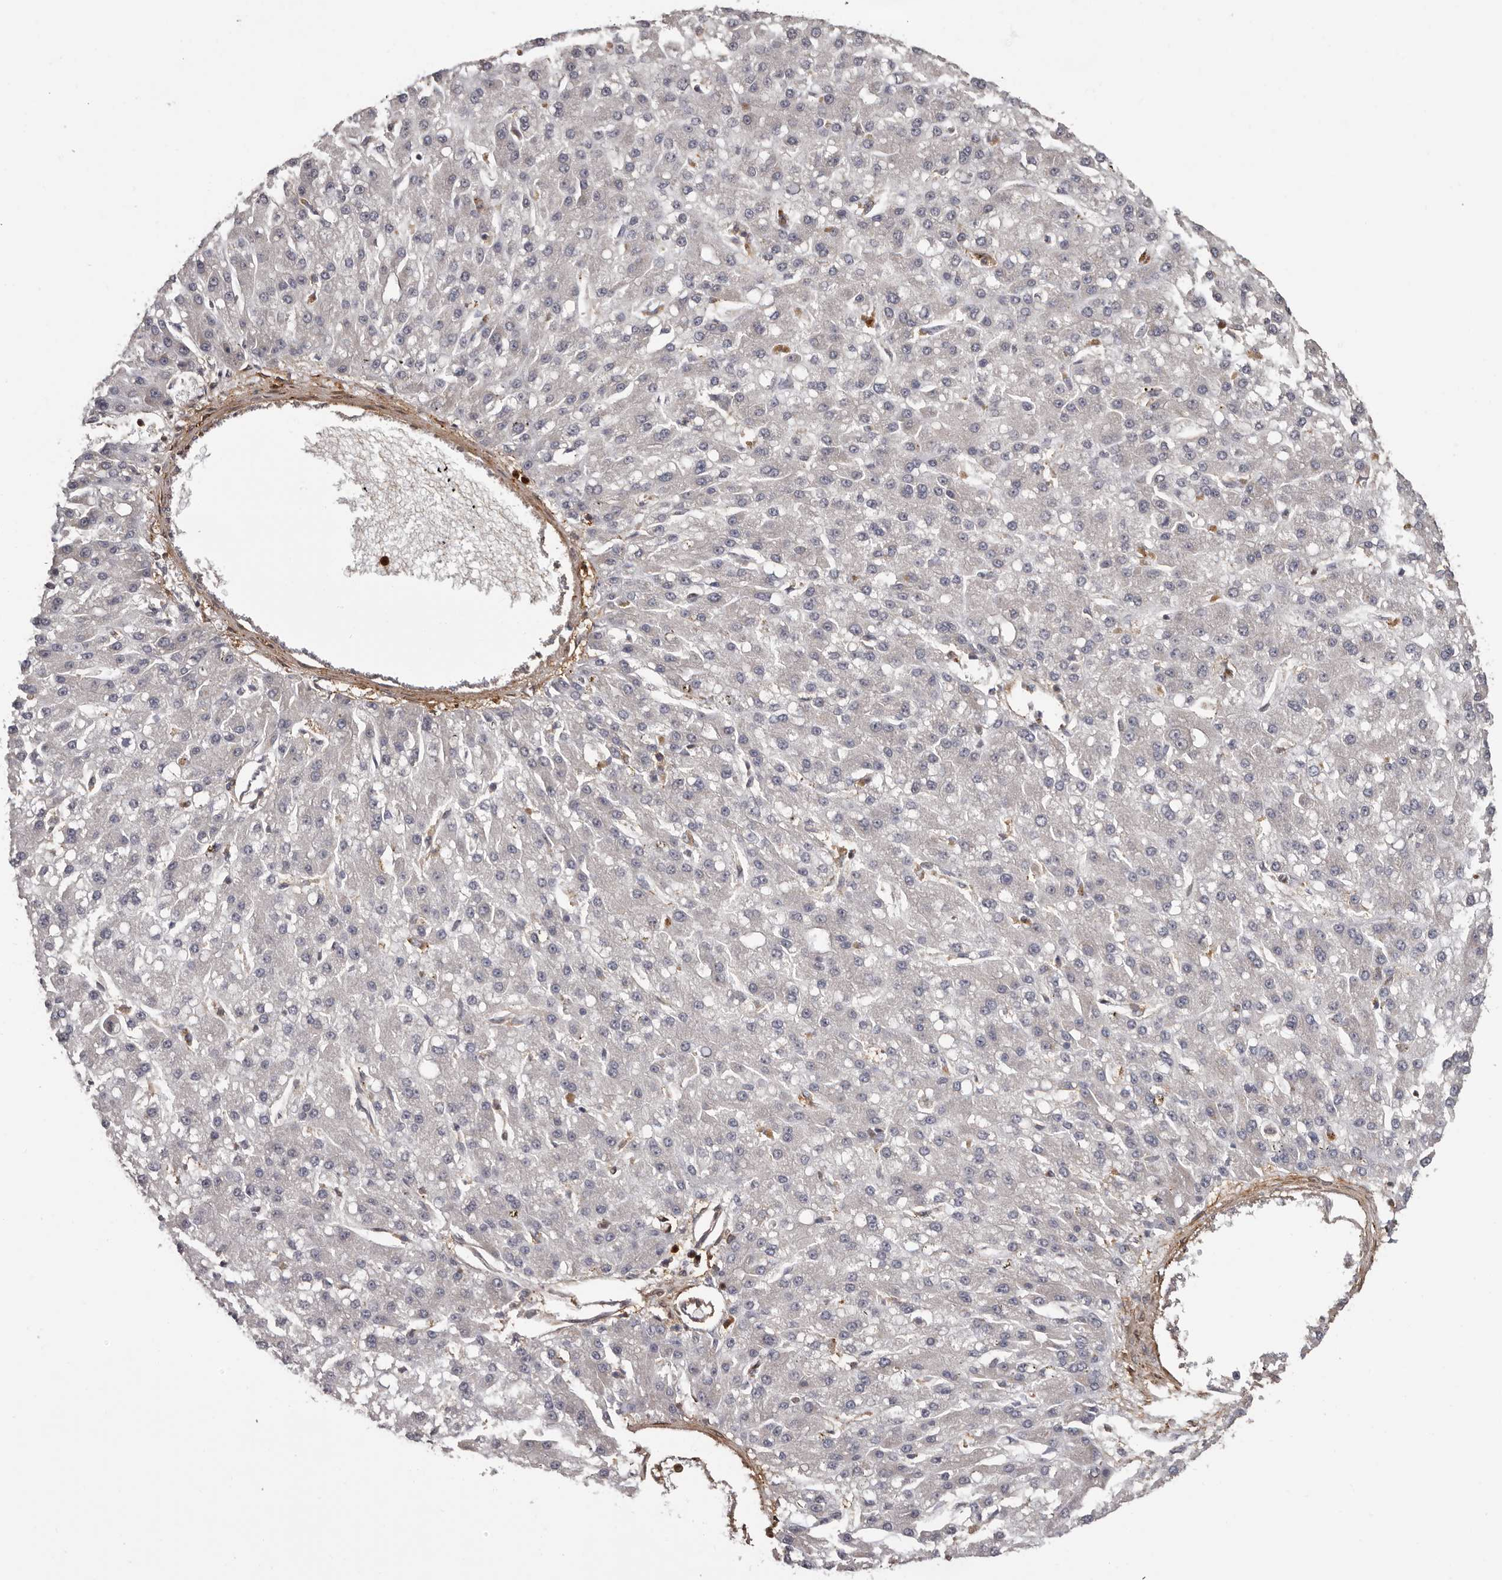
{"staining": {"intensity": "negative", "quantity": "none", "location": "none"}, "tissue": "liver cancer", "cell_type": "Tumor cells", "image_type": "cancer", "snomed": [{"axis": "morphology", "description": "Carcinoma, Hepatocellular, NOS"}, {"axis": "topography", "description": "Liver"}], "caption": "DAB immunohistochemical staining of human hepatocellular carcinoma (liver) shows no significant expression in tumor cells.", "gene": "PRR12", "patient": {"sex": "male", "age": 67}}